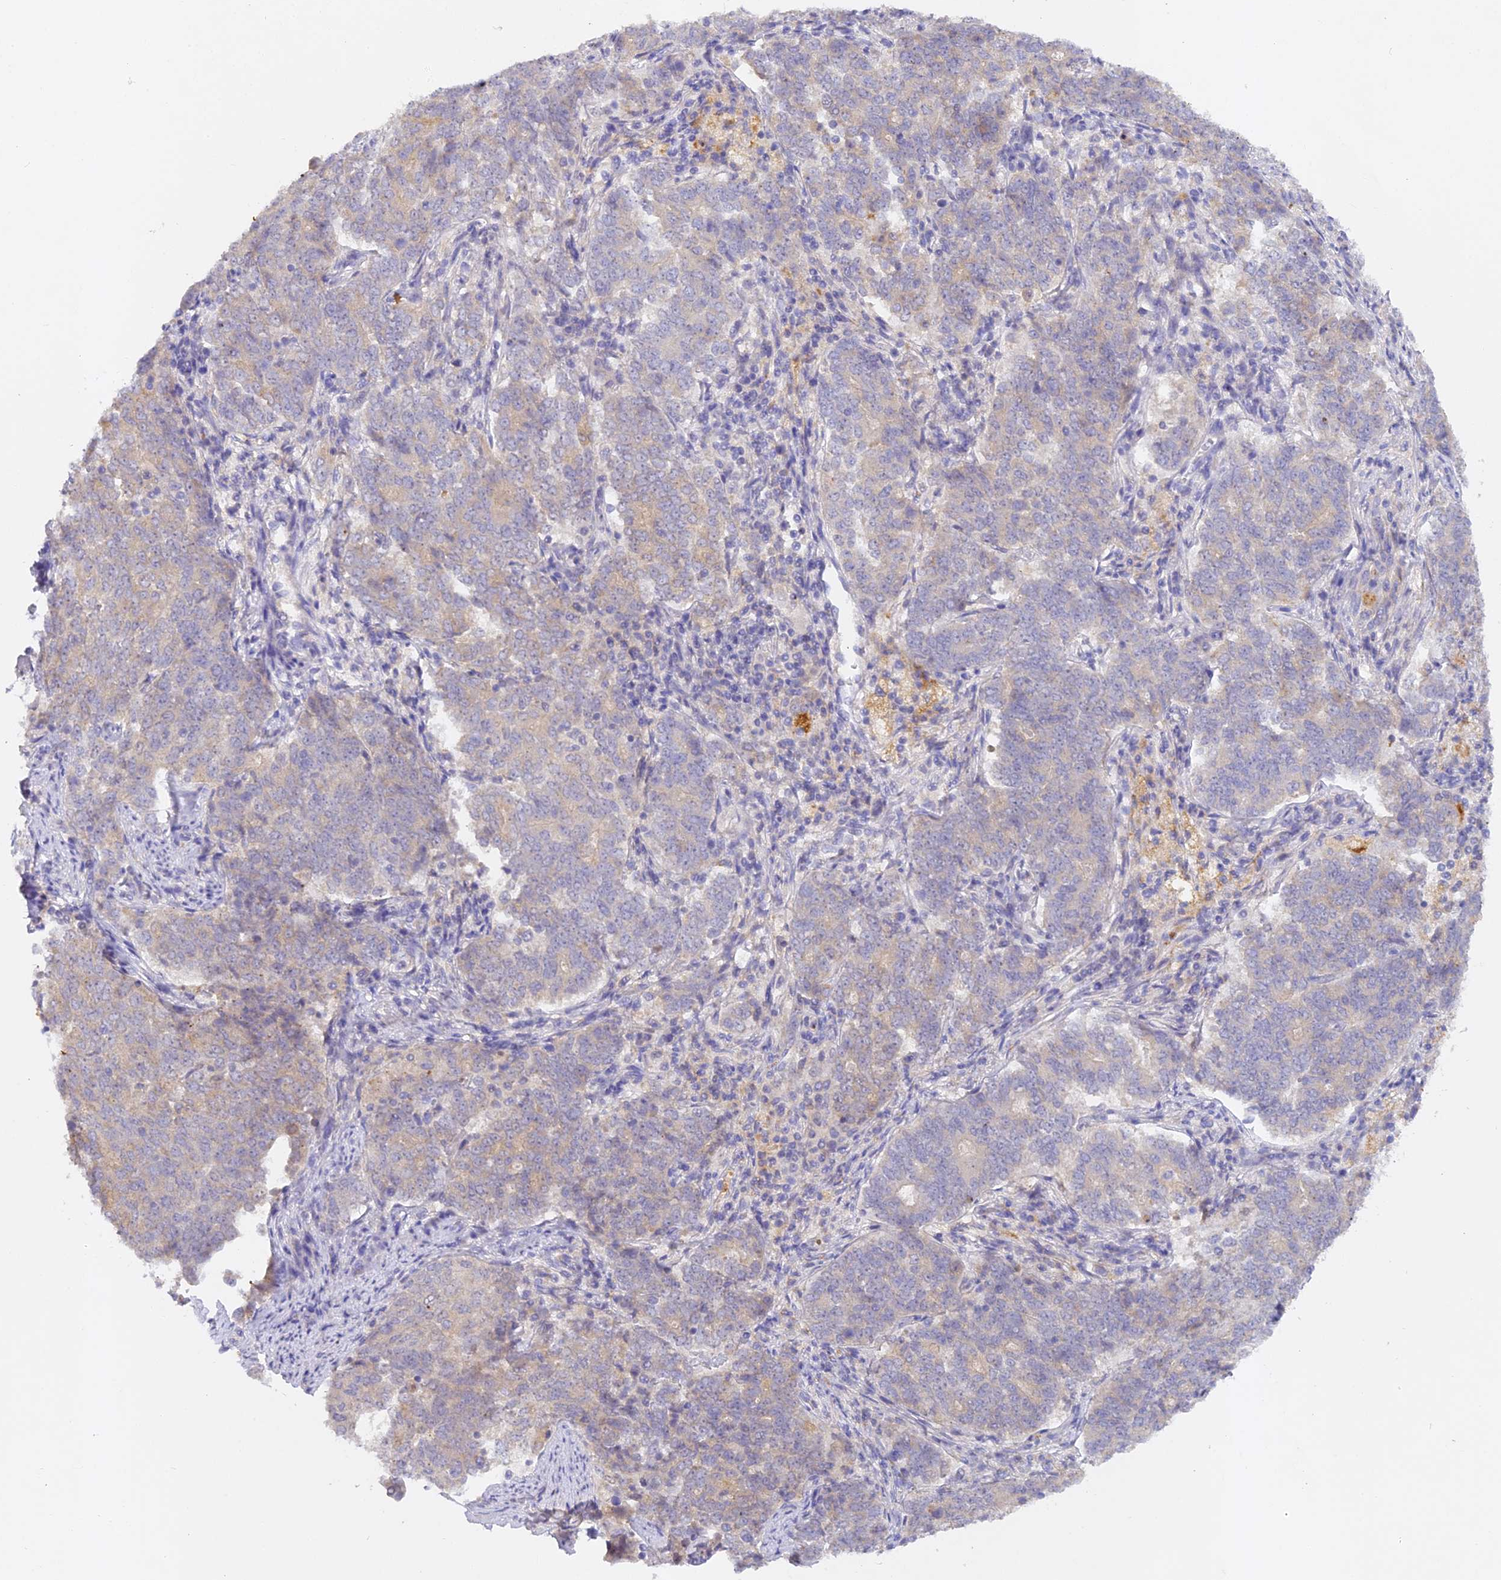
{"staining": {"intensity": "negative", "quantity": "none", "location": "none"}, "tissue": "endometrial cancer", "cell_type": "Tumor cells", "image_type": "cancer", "snomed": [{"axis": "morphology", "description": "Adenocarcinoma, NOS"}, {"axis": "topography", "description": "Endometrium"}], "caption": "This is a histopathology image of IHC staining of adenocarcinoma (endometrial), which shows no staining in tumor cells.", "gene": "DONSON", "patient": {"sex": "female", "age": 80}}